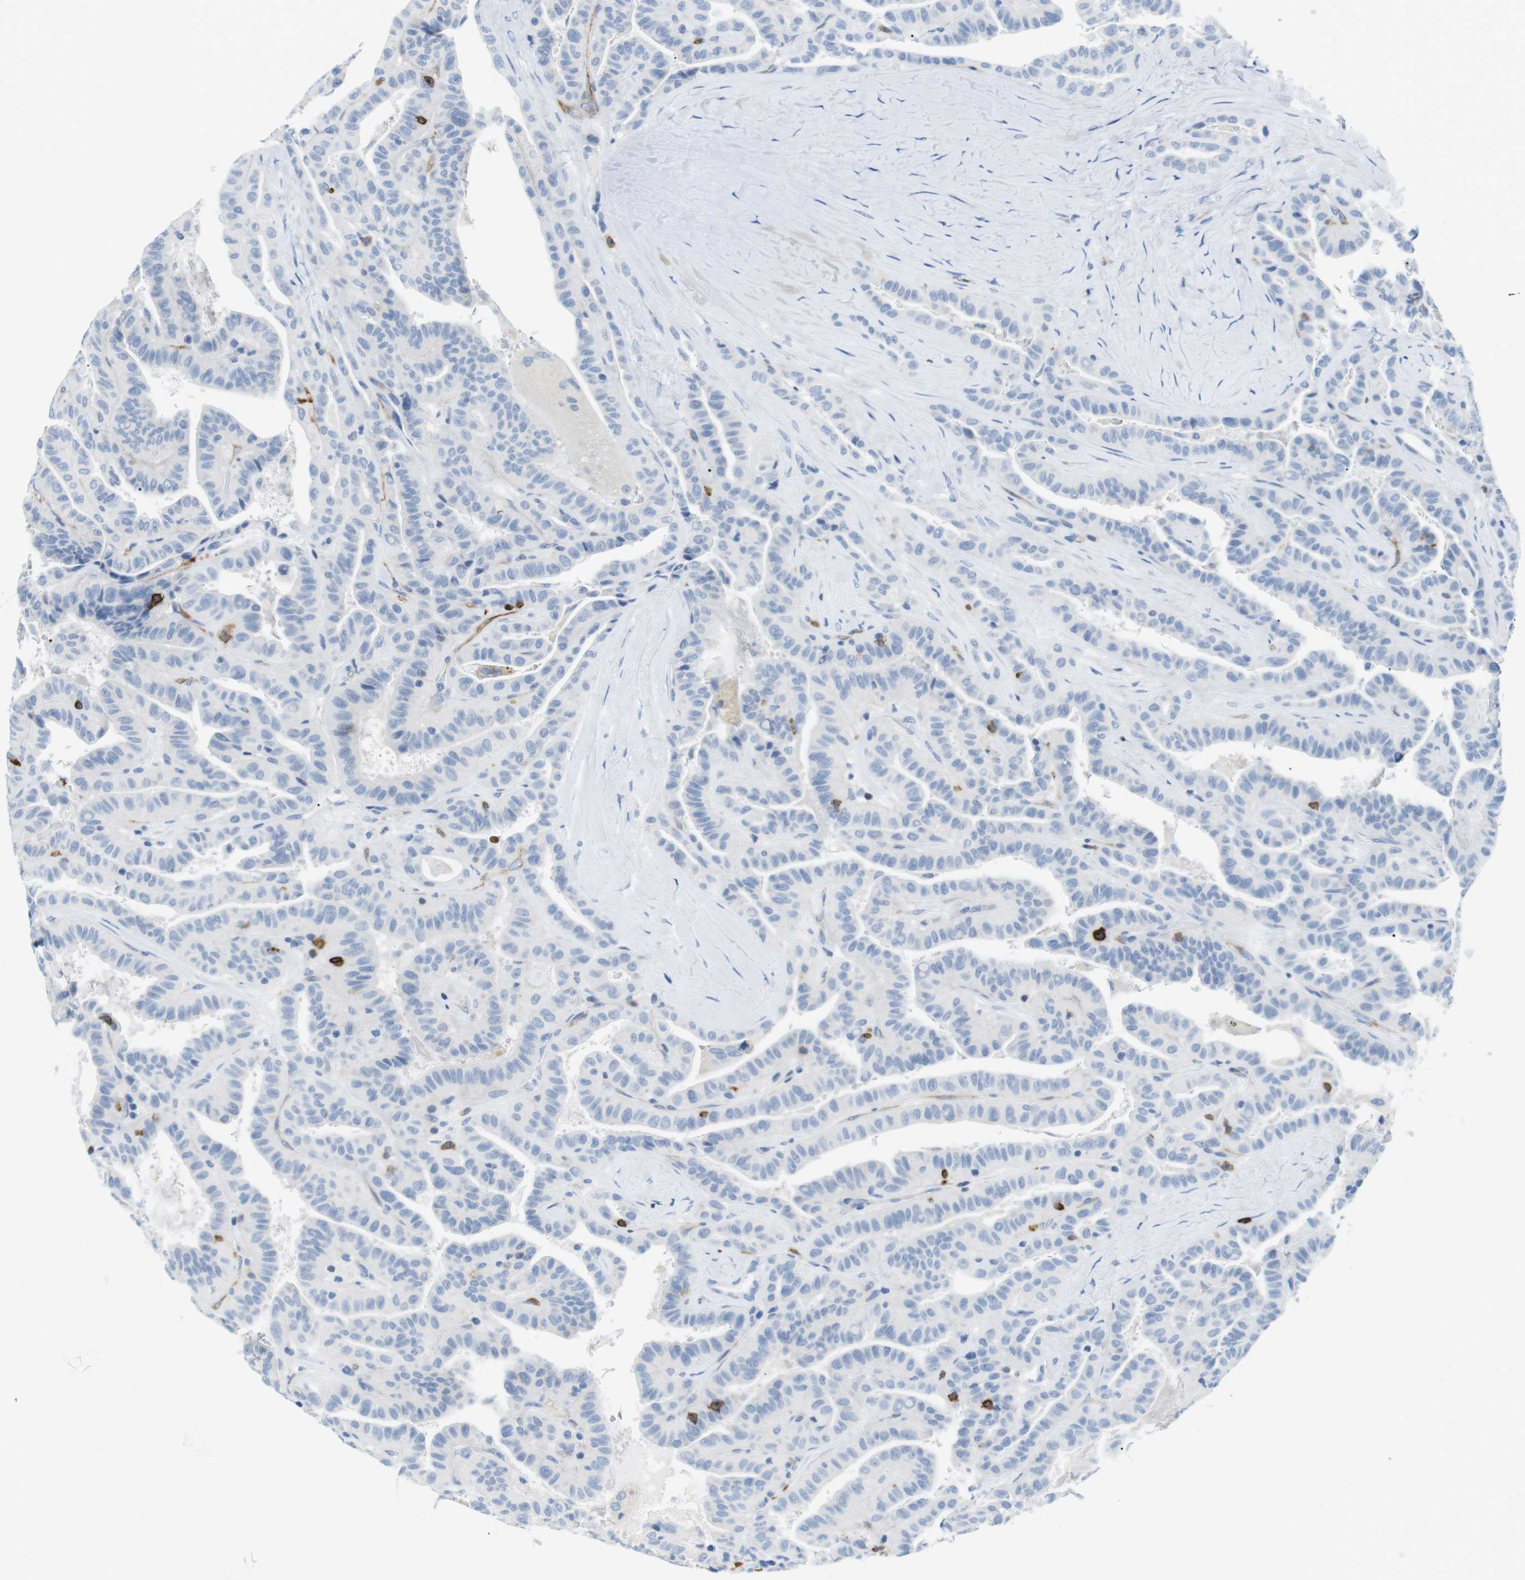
{"staining": {"intensity": "negative", "quantity": "none", "location": "none"}, "tissue": "thyroid cancer", "cell_type": "Tumor cells", "image_type": "cancer", "snomed": [{"axis": "morphology", "description": "Papillary adenocarcinoma, NOS"}, {"axis": "topography", "description": "Thyroid gland"}], "caption": "There is no significant expression in tumor cells of thyroid cancer (papillary adenocarcinoma).", "gene": "TNFRSF4", "patient": {"sex": "male", "age": 77}}